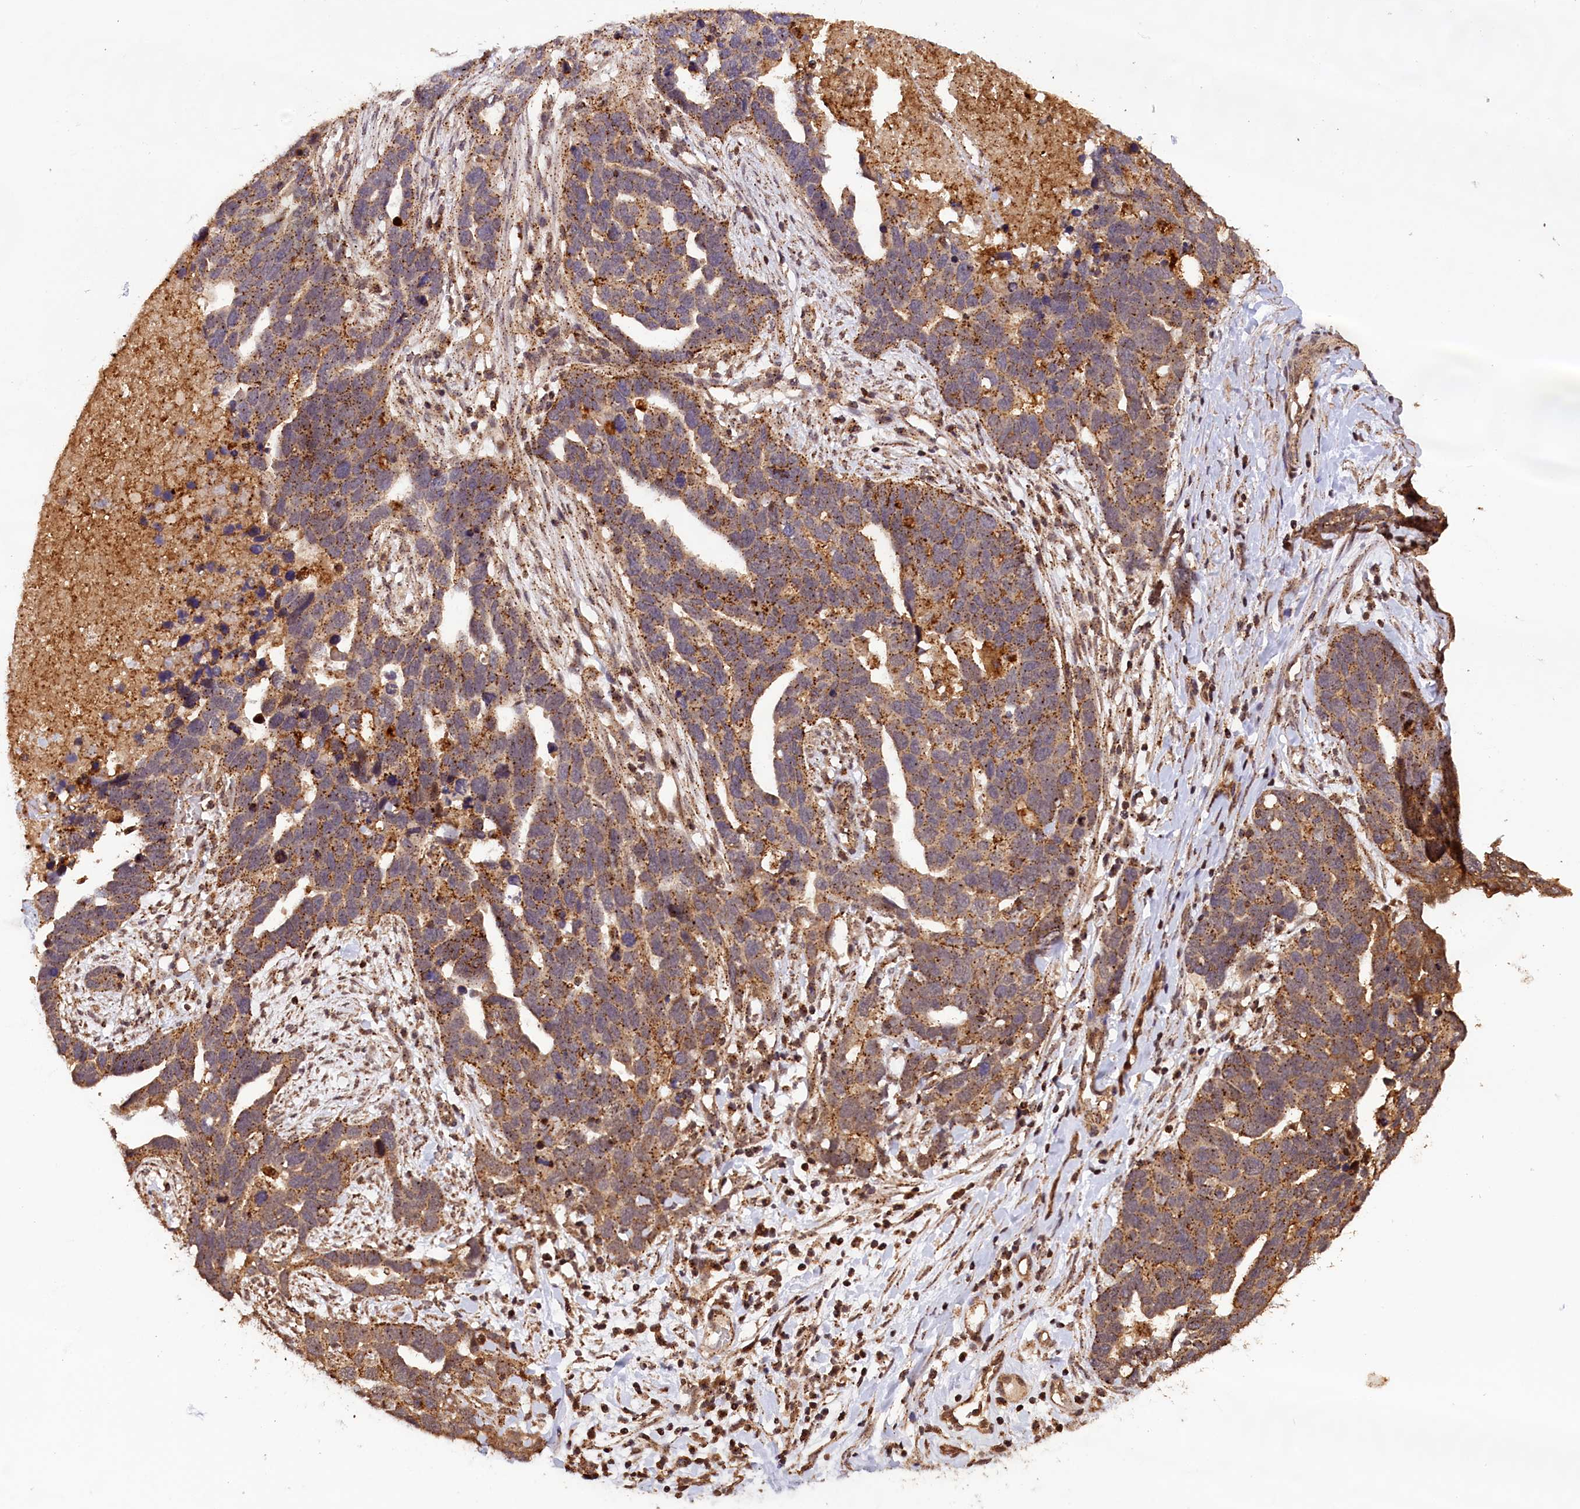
{"staining": {"intensity": "moderate", "quantity": ">75%", "location": "cytoplasmic/membranous"}, "tissue": "ovarian cancer", "cell_type": "Tumor cells", "image_type": "cancer", "snomed": [{"axis": "morphology", "description": "Cystadenocarcinoma, serous, NOS"}, {"axis": "topography", "description": "Ovary"}], "caption": "Immunohistochemical staining of human serous cystadenocarcinoma (ovarian) exhibits medium levels of moderate cytoplasmic/membranous protein positivity in approximately >75% of tumor cells. The staining was performed using DAB (3,3'-diaminobenzidine), with brown indicating positive protein expression. Nuclei are stained blue with hematoxylin.", "gene": "IST1", "patient": {"sex": "female", "age": 54}}